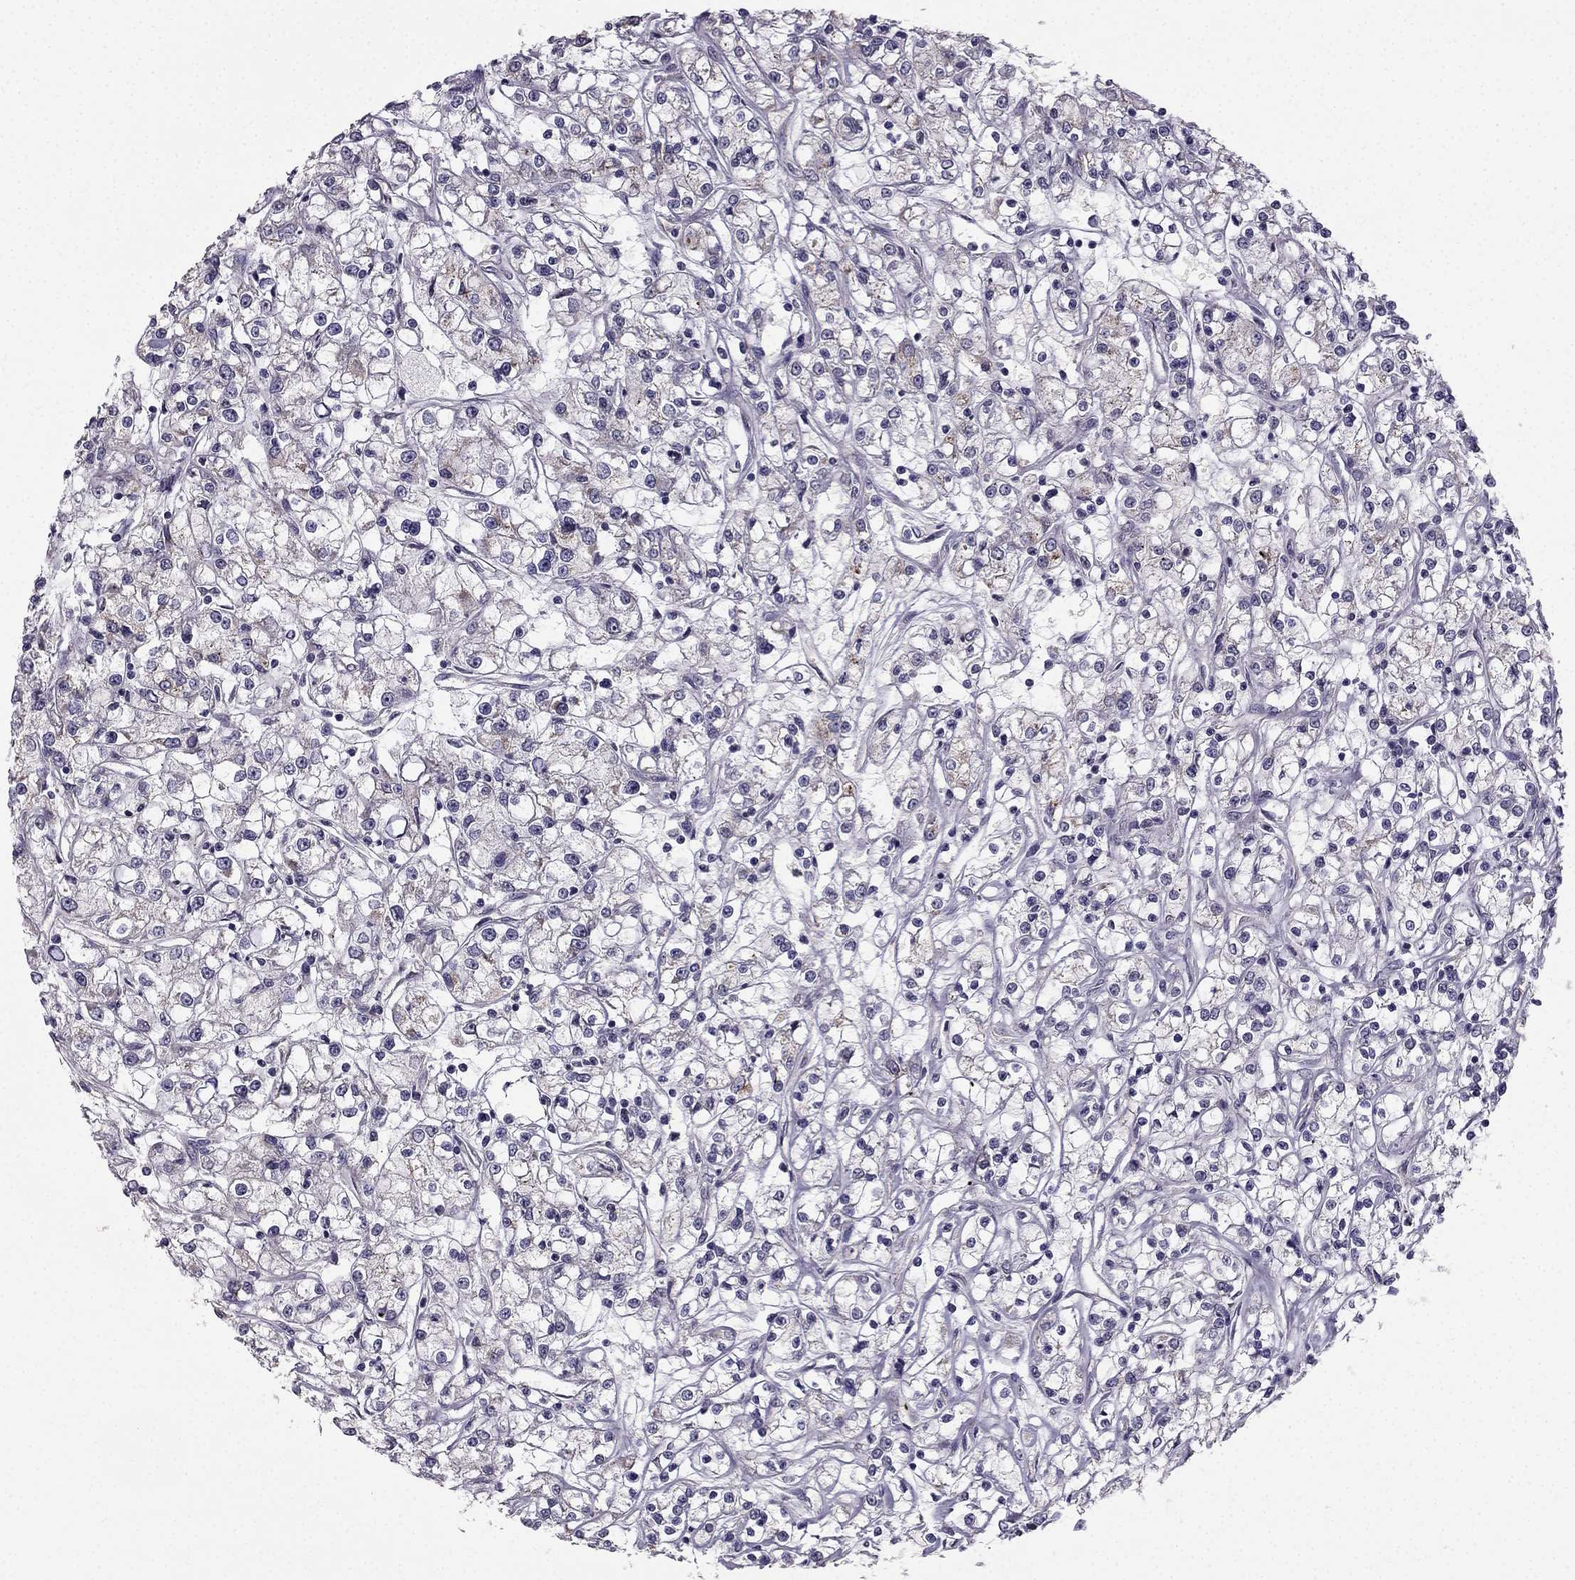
{"staining": {"intensity": "negative", "quantity": "none", "location": "none"}, "tissue": "renal cancer", "cell_type": "Tumor cells", "image_type": "cancer", "snomed": [{"axis": "morphology", "description": "Adenocarcinoma, NOS"}, {"axis": "topography", "description": "Kidney"}], "caption": "Renal cancer stained for a protein using immunohistochemistry (IHC) shows no staining tumor cells.", "gene": "TSPYL5", "patient": {"sex": "female", "age": 59}}